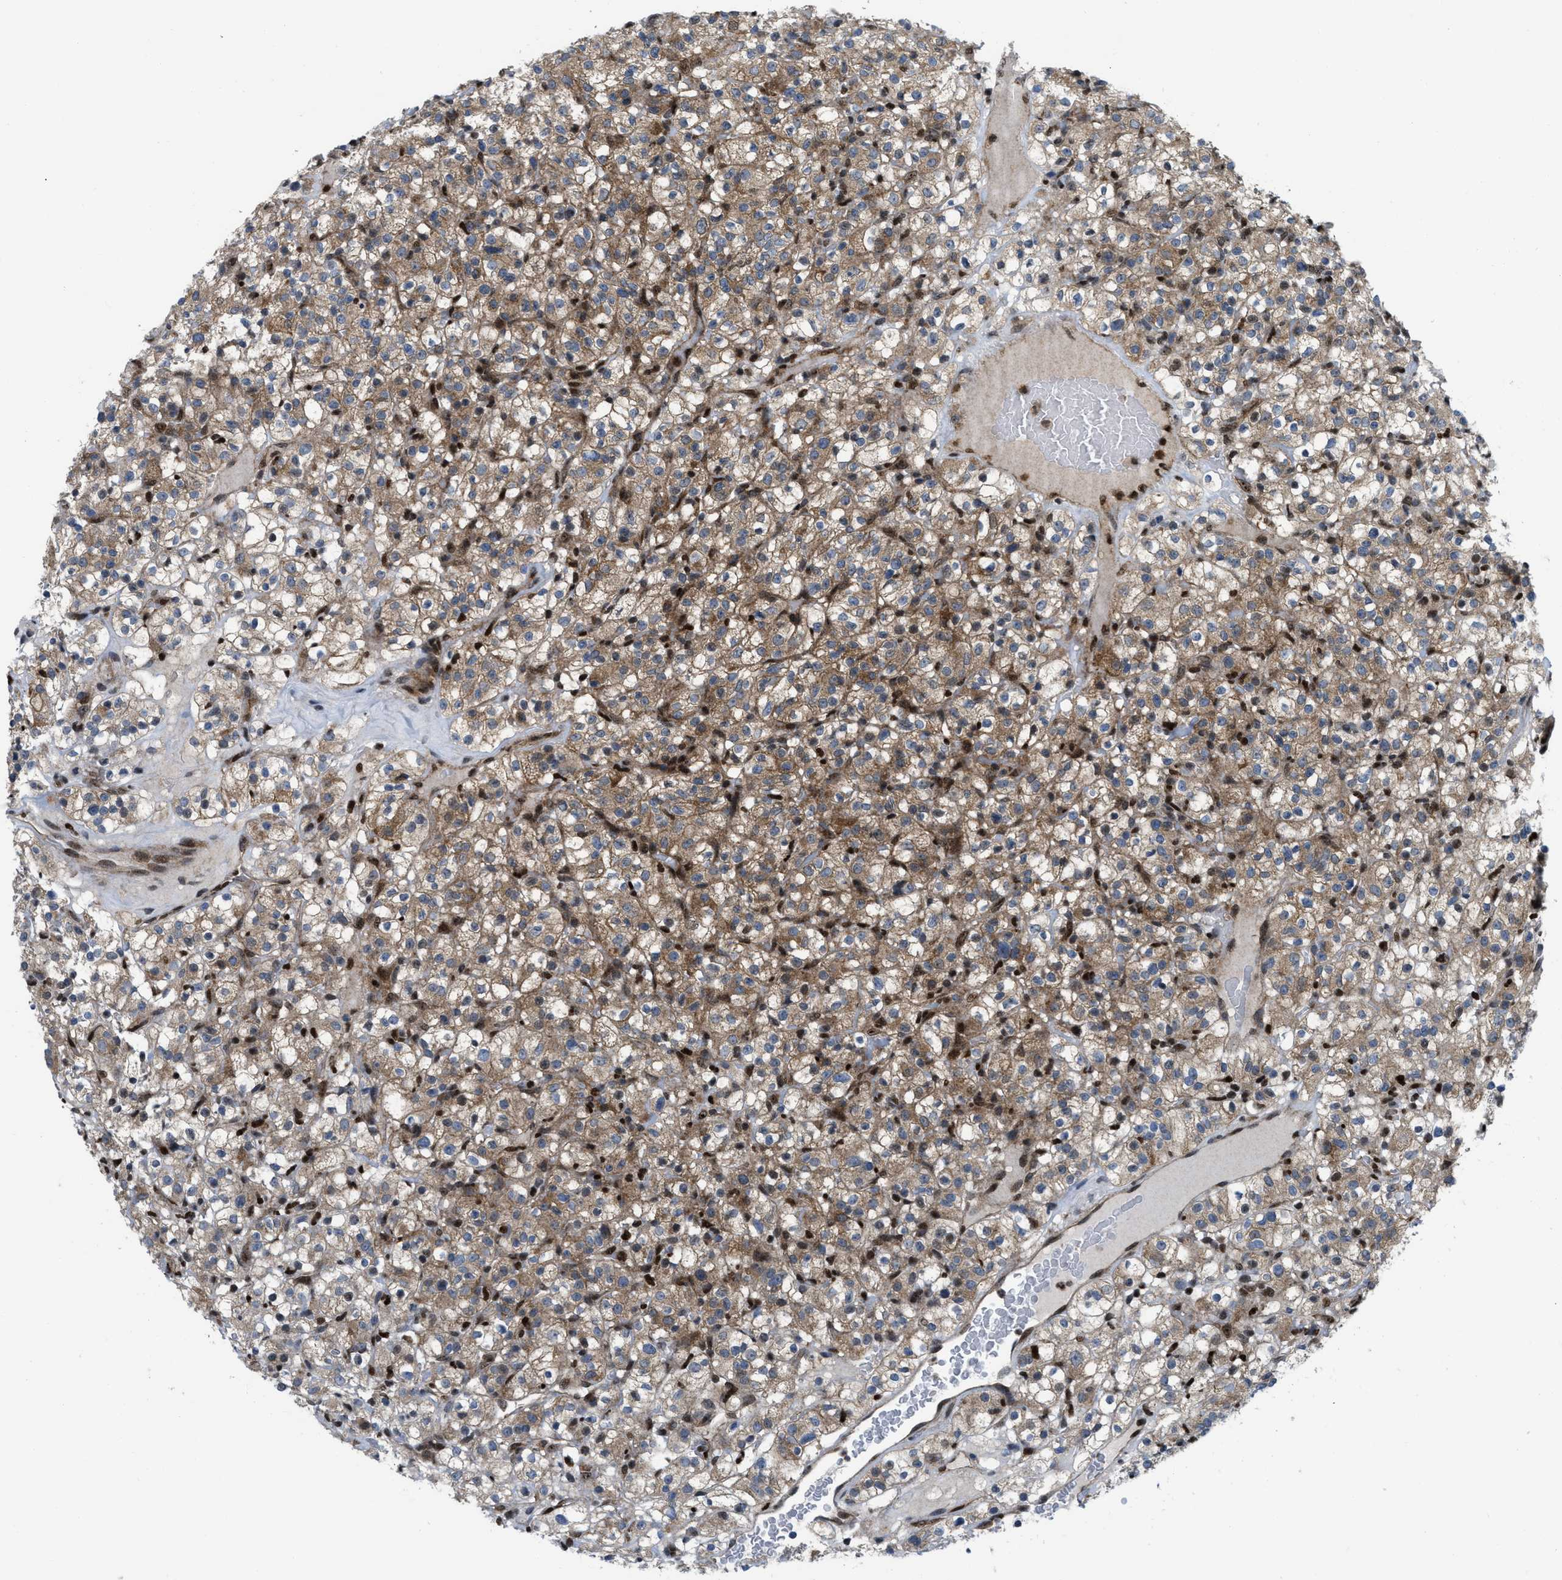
{"staining": {"intensity": "moderate", "quantity": ">75%", "location": "cytoplasmic/membranous"}, "tissue": "renal cancer", "cell_type": "Tumor cells", "image_type": "cancer", "snomed": [{"axis": "morphology", "description": "Normal tissue, NOS"}, {"axis": "morphology", "description": "Adenocarcinoma, NOS"}, {"axis": "topography", "description": "Kidney"}], "caption": "A medium amount of moderate cytoplasmic/membranous expression is present in approximately >75% of tumor cells in renal cancer tissue.", "gene": "PPP2CB", "patient": {"sex": "female", "age": 72}}